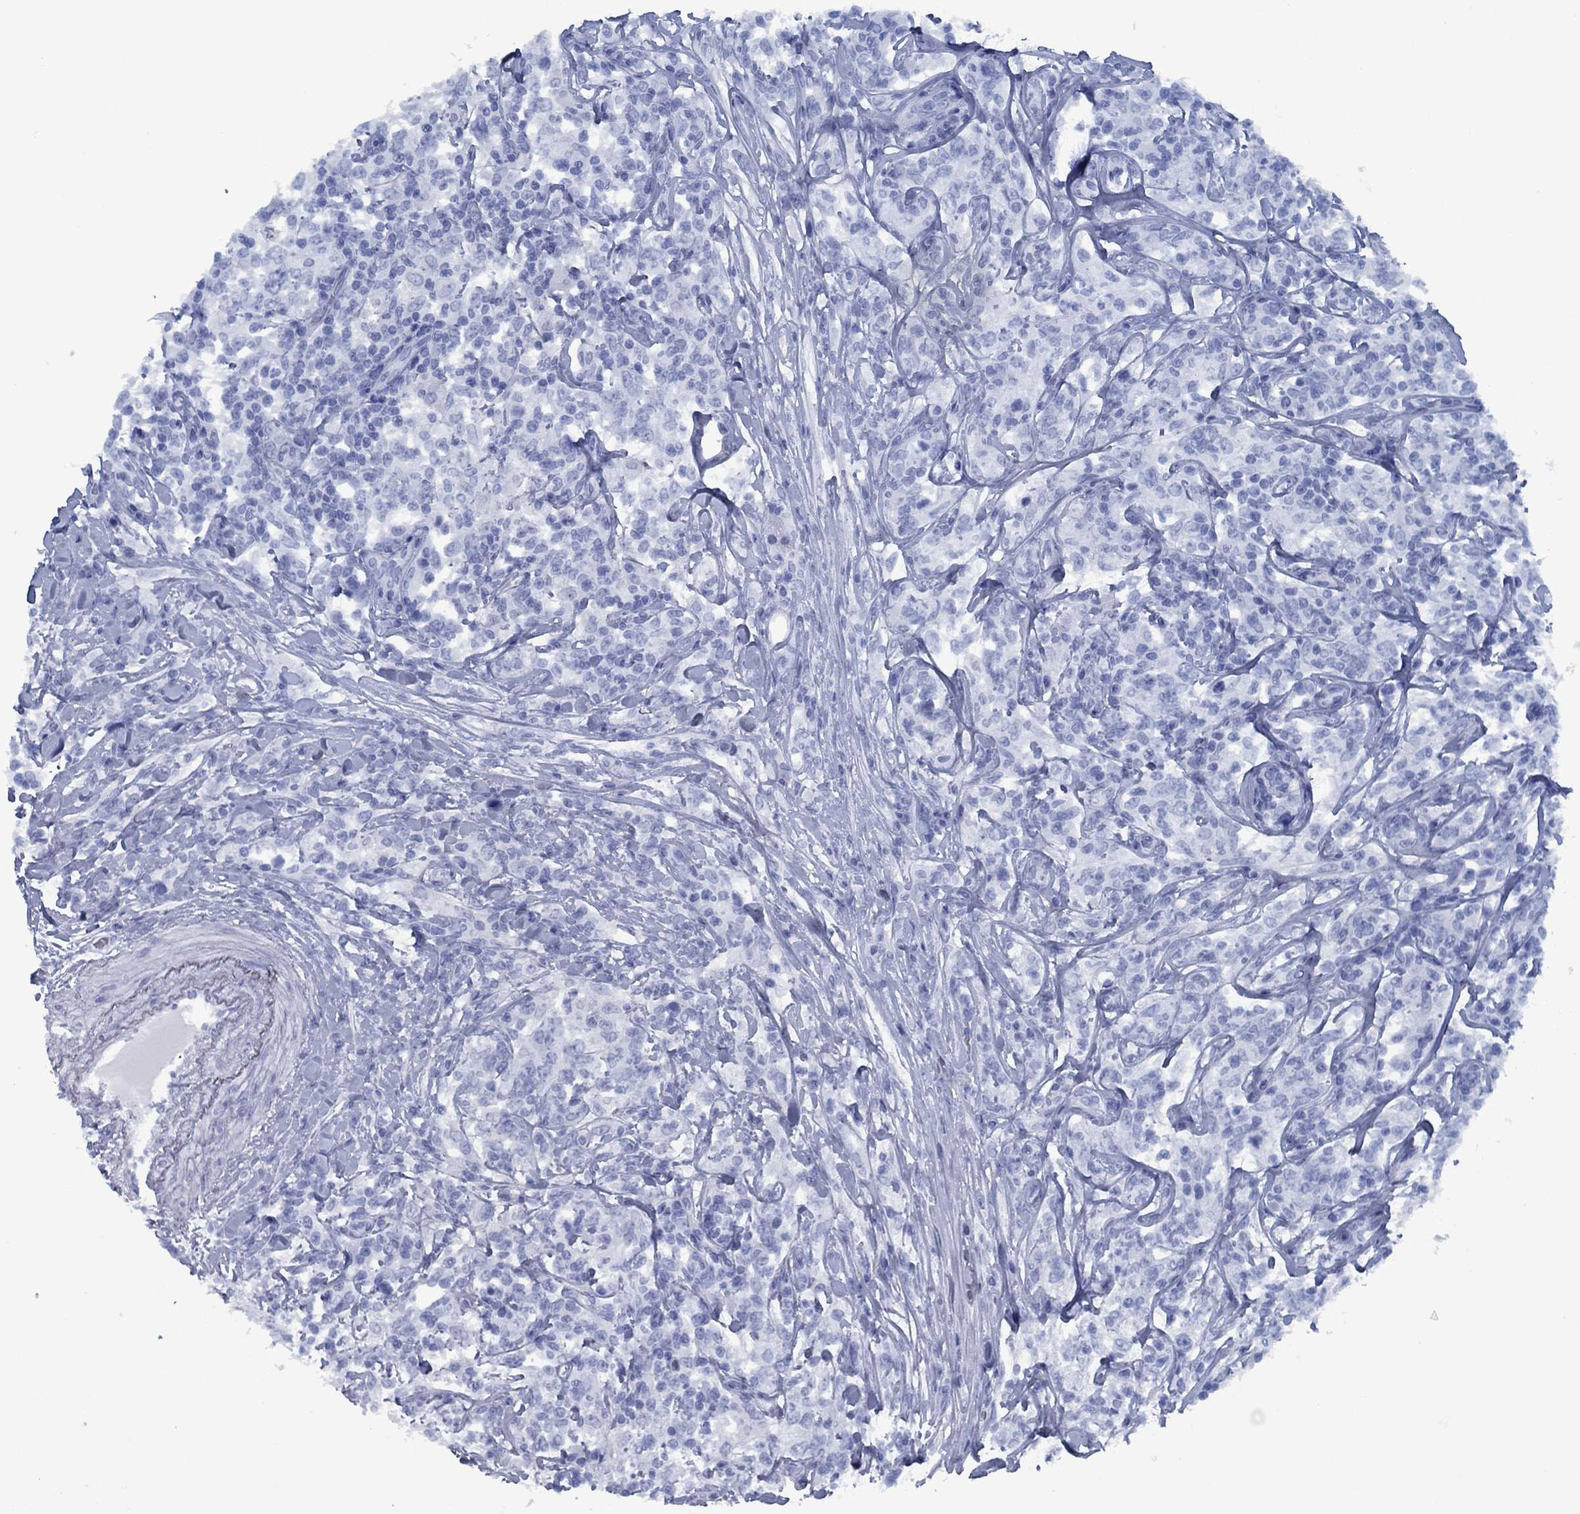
{"staining": {"intensity": "negative", "quantity": "none", "location": "none"}, "tissue": "lymphoma", "cell_type": "Tumor cells", "image_type": "cancer", "snomed": [{"axis": "morphology", "description": "Malignant lymphoma, non-Hodgkin's type, High grade"}, {"axis": "topography", "description": "Lymph node"}], "caption": "This is a histopathology image of immunohistochemistry (IHC) staining of lymphoma, which shows no positivity in tumor cells. (DAB (3,3'-diaminobenzidine) immunohistochemistry with hematoxylin counter stain).", "gene": "PNMA8A", "patient": {"sex": "female", "age": 84}}